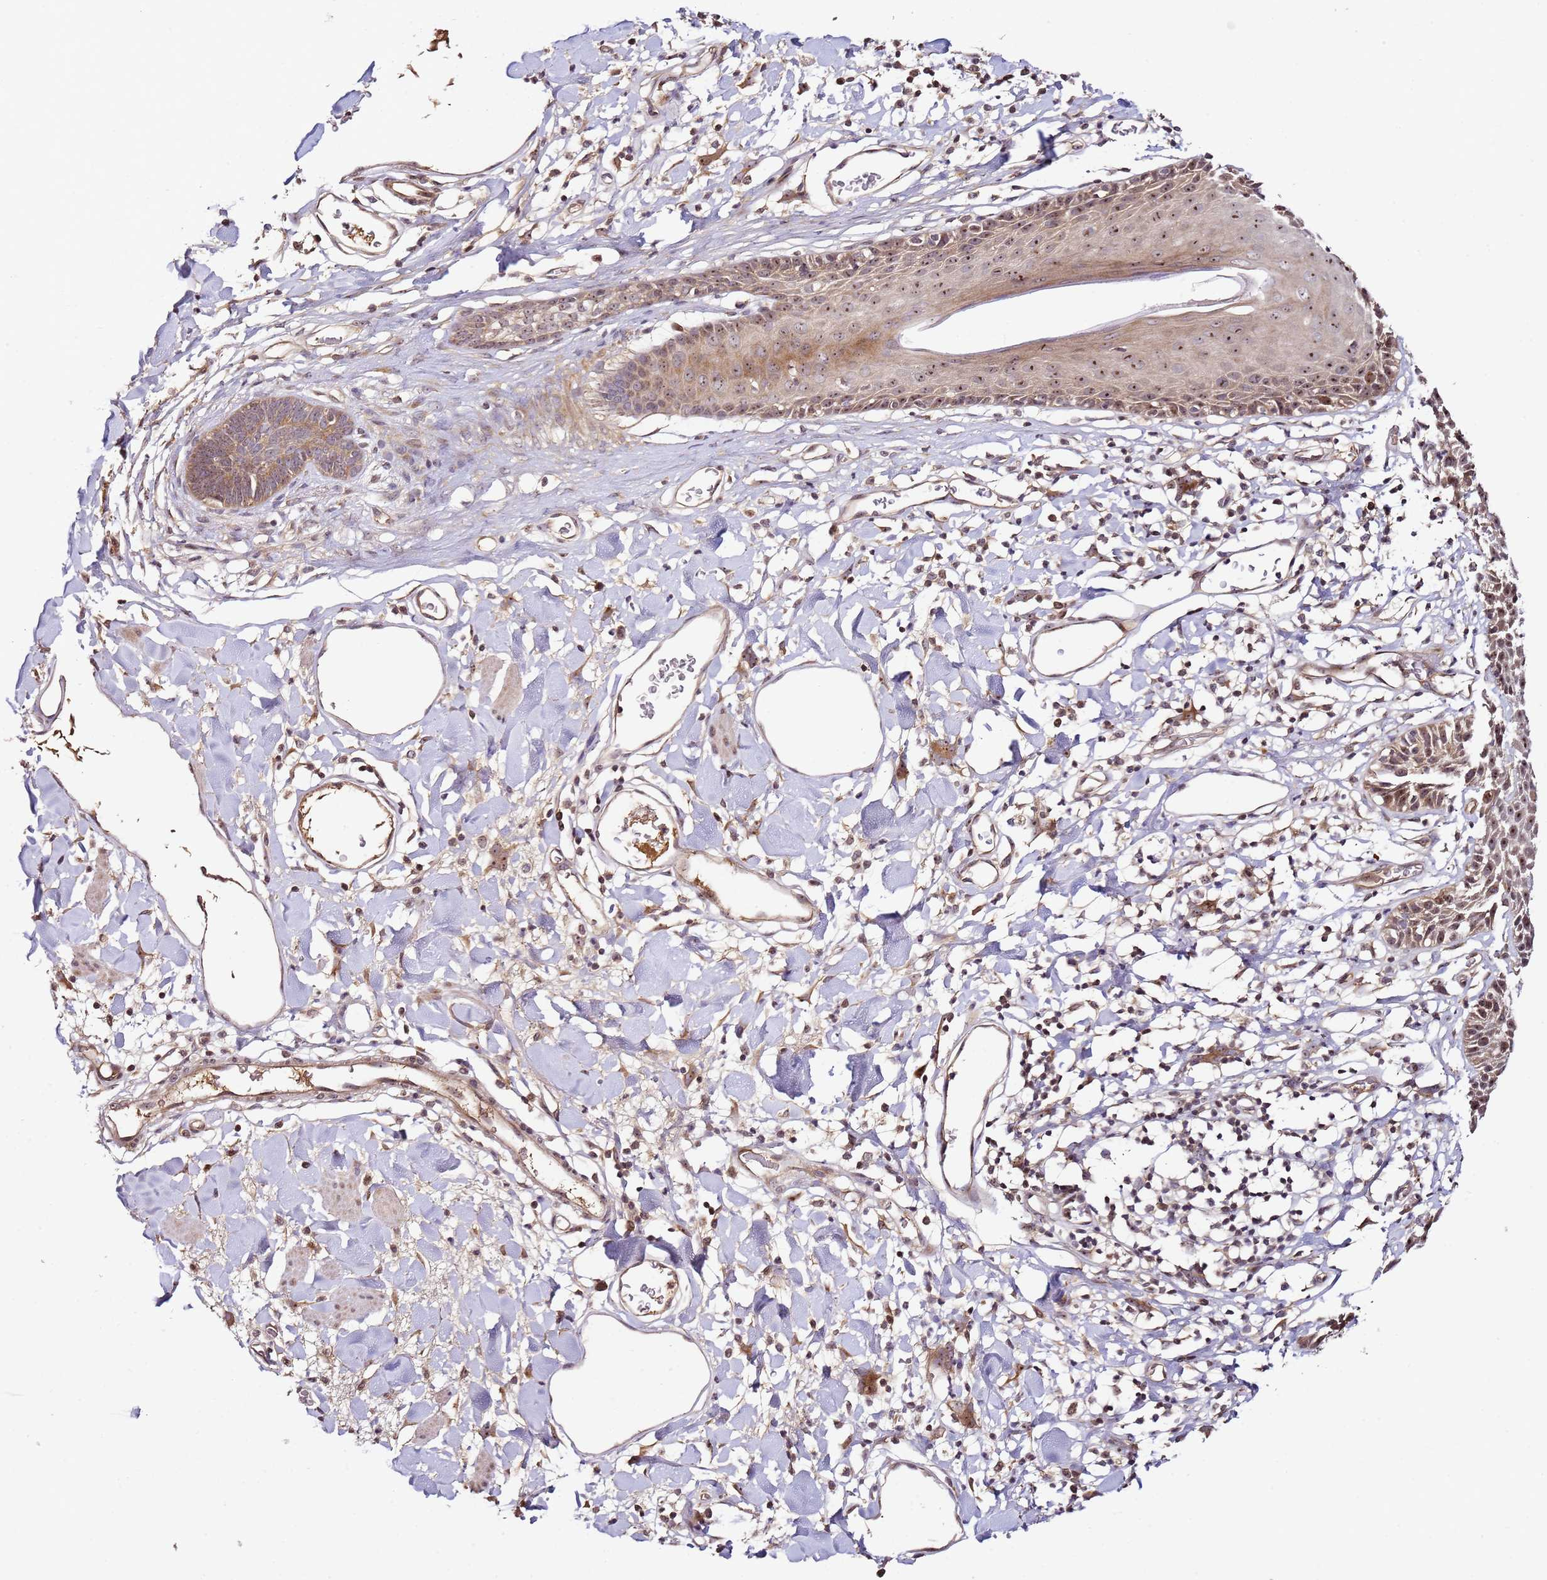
{"staining": {"intensity": "moderate", "quantity": ">75%", "location": "cytoplasmic/membranous,nuclear"}, "tissue": "skin", "cell_type": "Epidermal cells", "image_type": "normal", "snomed": [{"axis": "morphology", "description": "Normal tissue, NOS"}, {"axis": "topography", "description": "Vulva"}], "caption": "DAB (3,3'-diaminobenzidine) immunohistochemical staining of benign human skin shows moderate cytoplasmic/membranous,nuclear protein staining in approximately >75% of epidermal cells. The staining was performed using DAB (3,3'-diaminobenzidine), with brown indicating positive protein expression. Nuclei are stained blue with hematoxylin.", "gene": "DDX27", "patient": {"sex": "female", "age": 68}}